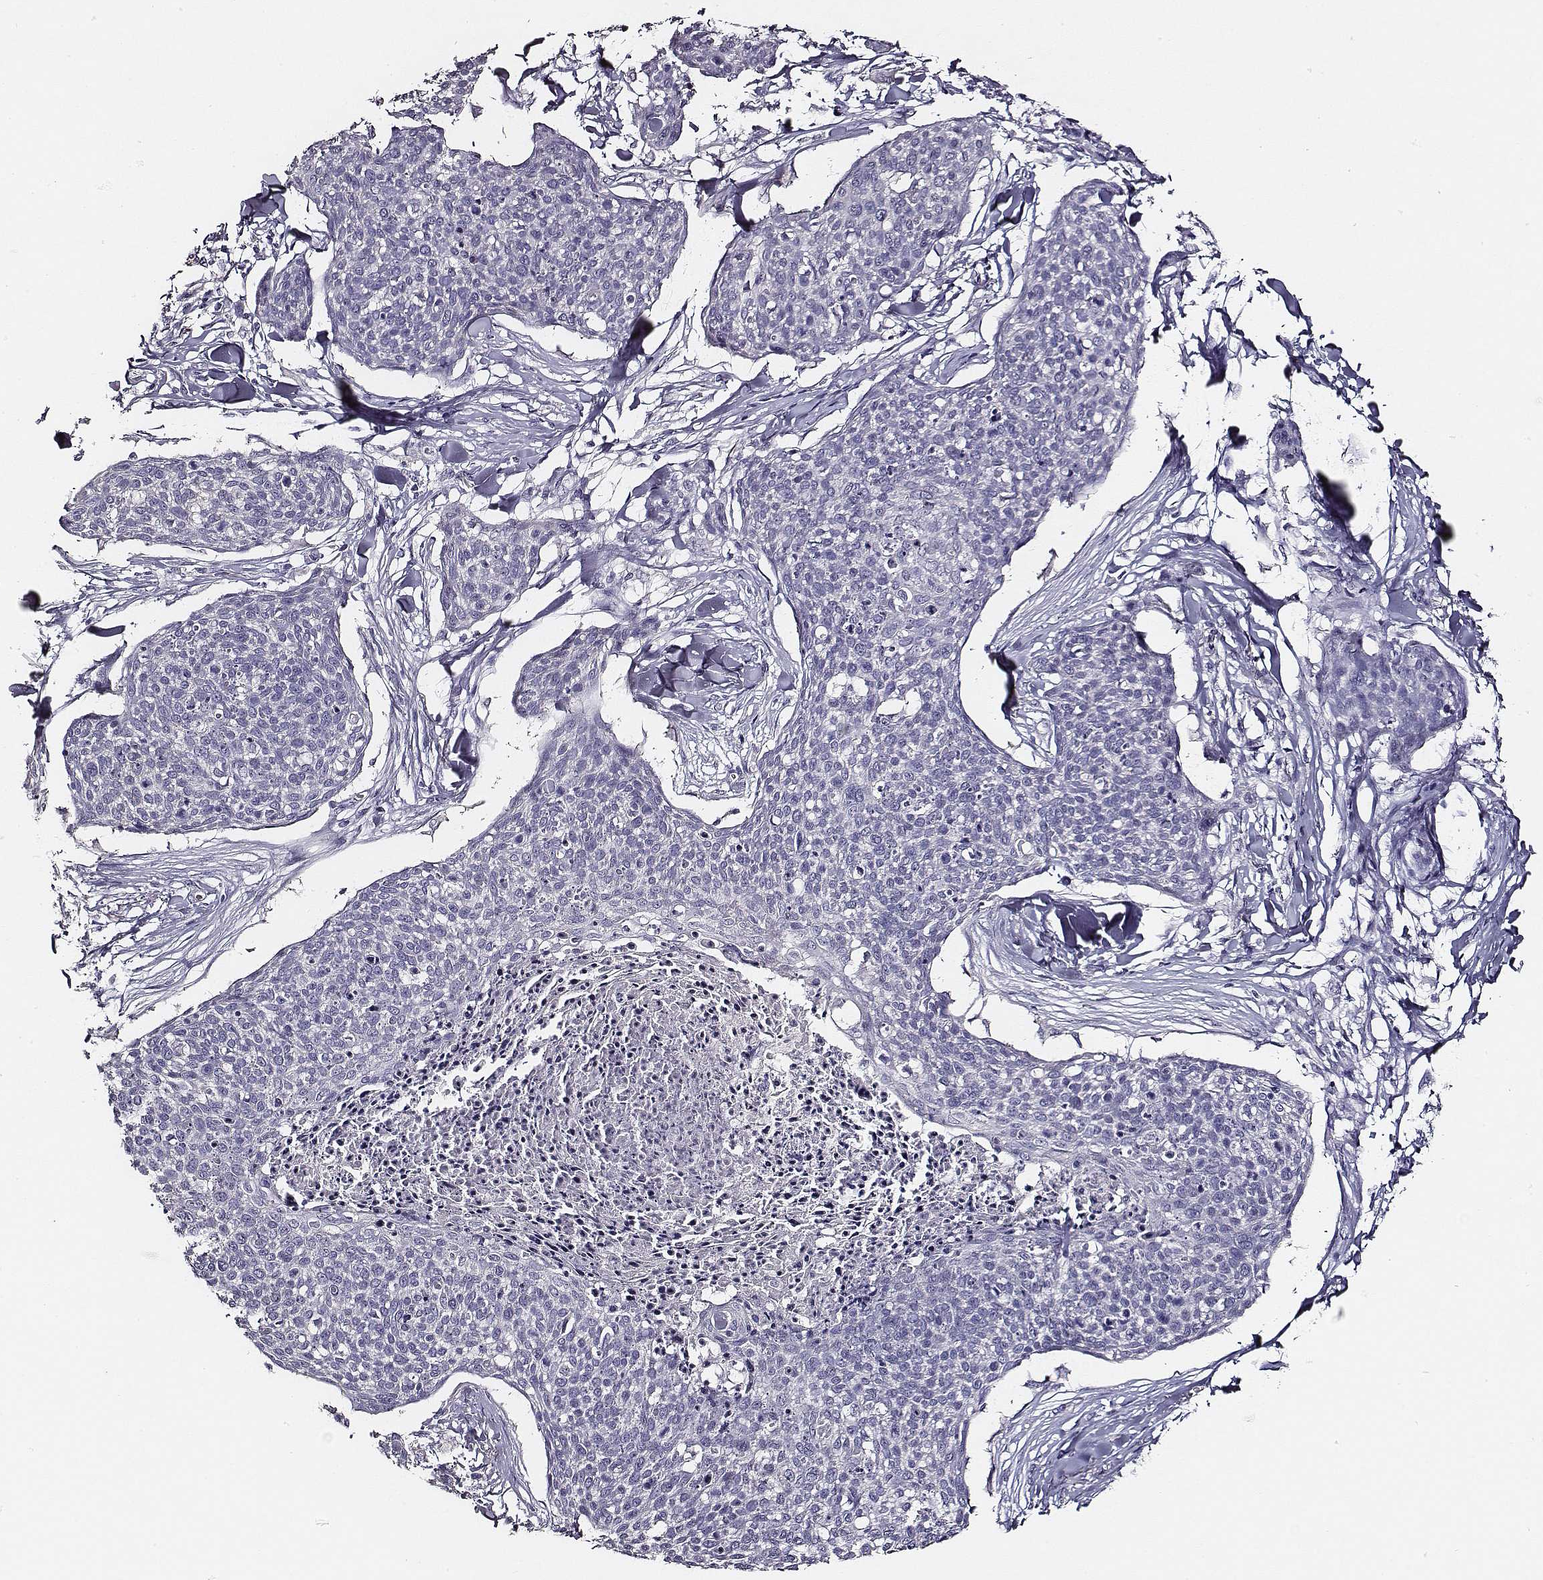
{"staining": {"intensity": "negative", "quantity": "none", "location": "none"}, "tissue": "skin cancer", "cell_type": "Tumor cells", "image_type": "cancer", "snomed": [{"axis": "morphology", "description": "Squamous cell carcinoma, NOS"}, {"axis": "topography", "description": "Skin"}, {"axis": "topography", "description": "Vulva"}], "caption": "IHC of human skin squamous cell carcinoma demonstrates no expression in tumor cells.", "gene": "AADAT", "patient": {"sex": "female", "age": 75}}